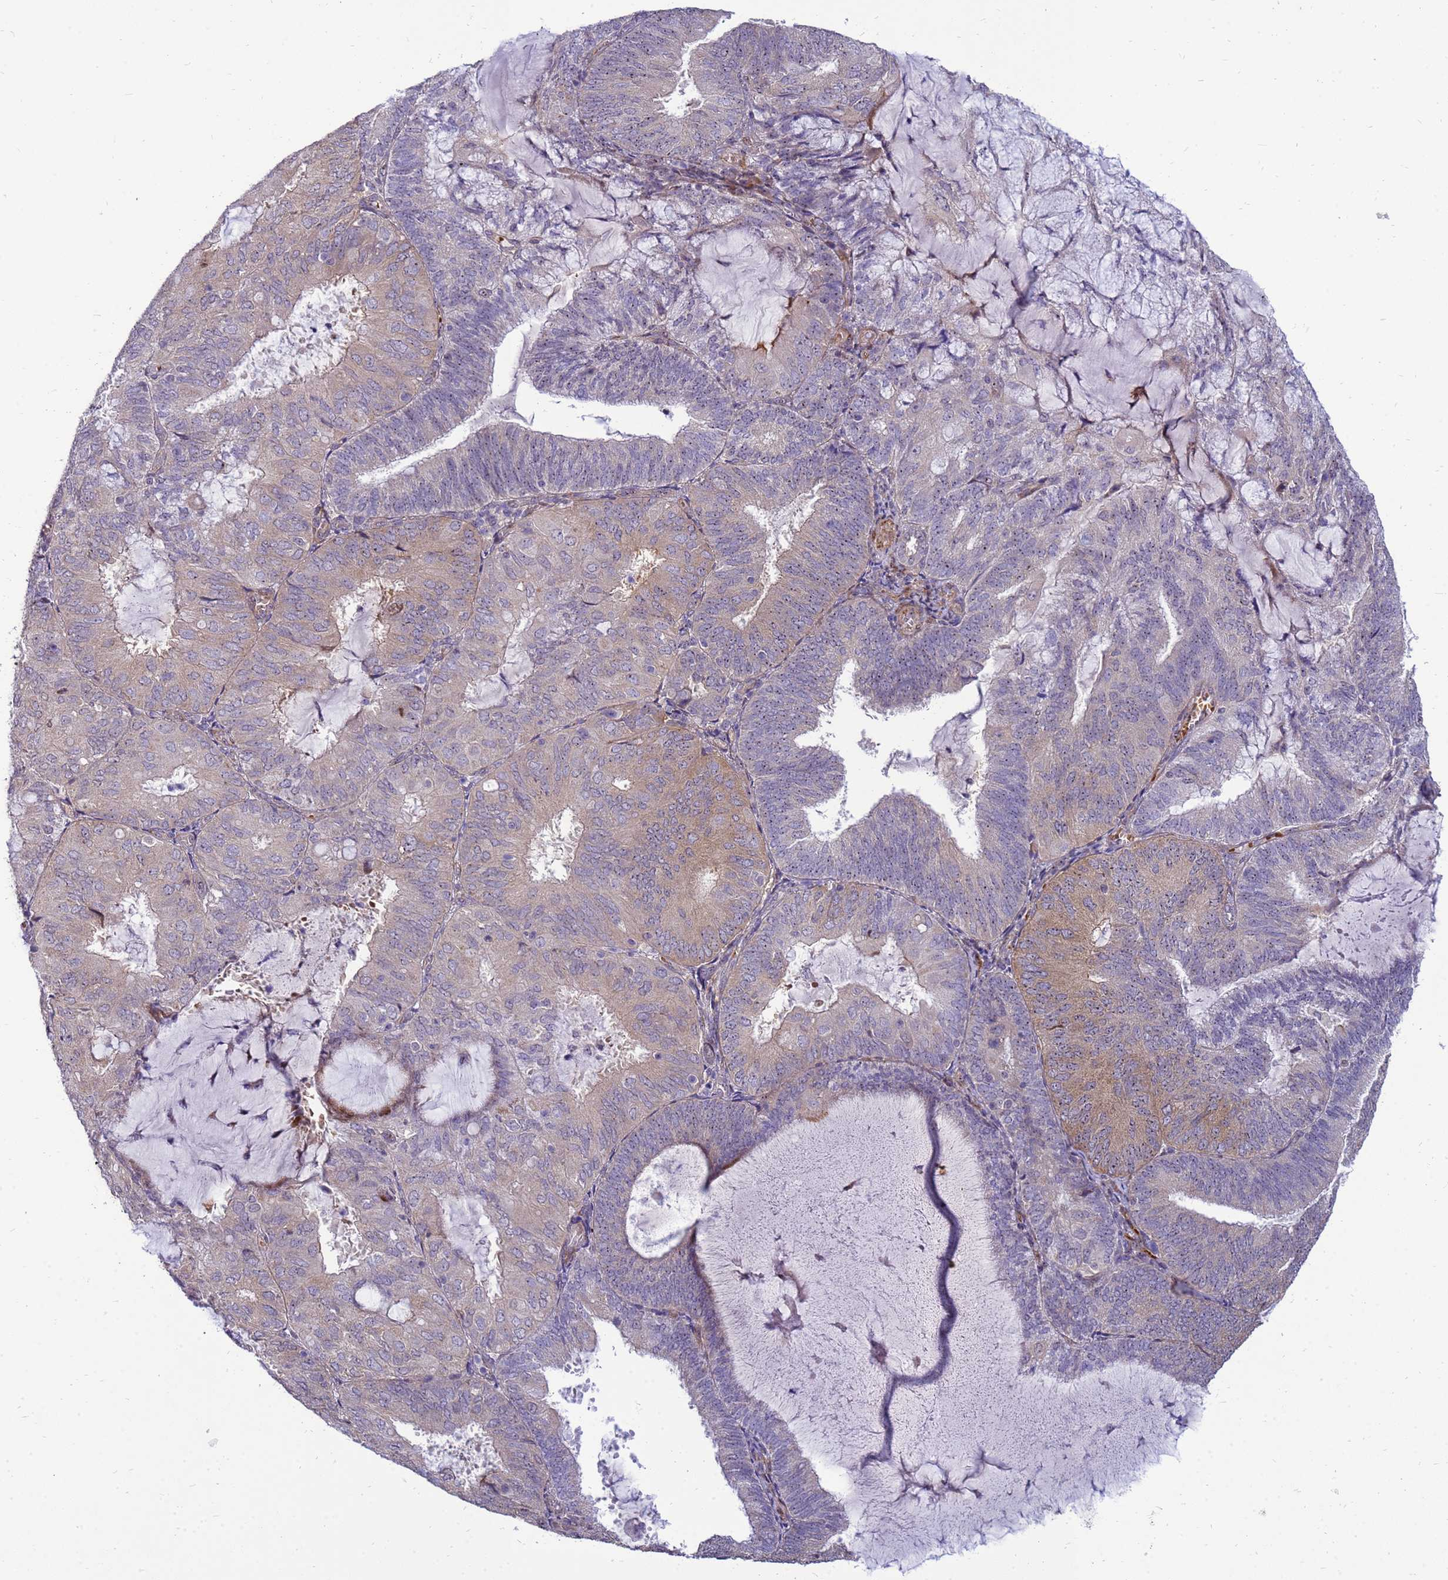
{"staining": {"intensity": "weak", "quantity": "25%-75%", "location": "cytoplasmic/membranous"}, "tissue": "endometrial cancer", "cell_type": "Tumor cells", "image_type": "cancer", "snomed": [{"axis": "morphology", "description": "Adenocarcinoma, NOS"}, {"axis": "topography", "description": "Endometrium"}], "caption": "IHC (DAB (3,3'-diaminobenzidine)) staining of human endometrial cancer reveals weak cytoplasmic/membranous protein positivity in about 25%-75% of tumor cells.", "gene": "RSPO1", "patient": {"sex": "female", "age": 81}}